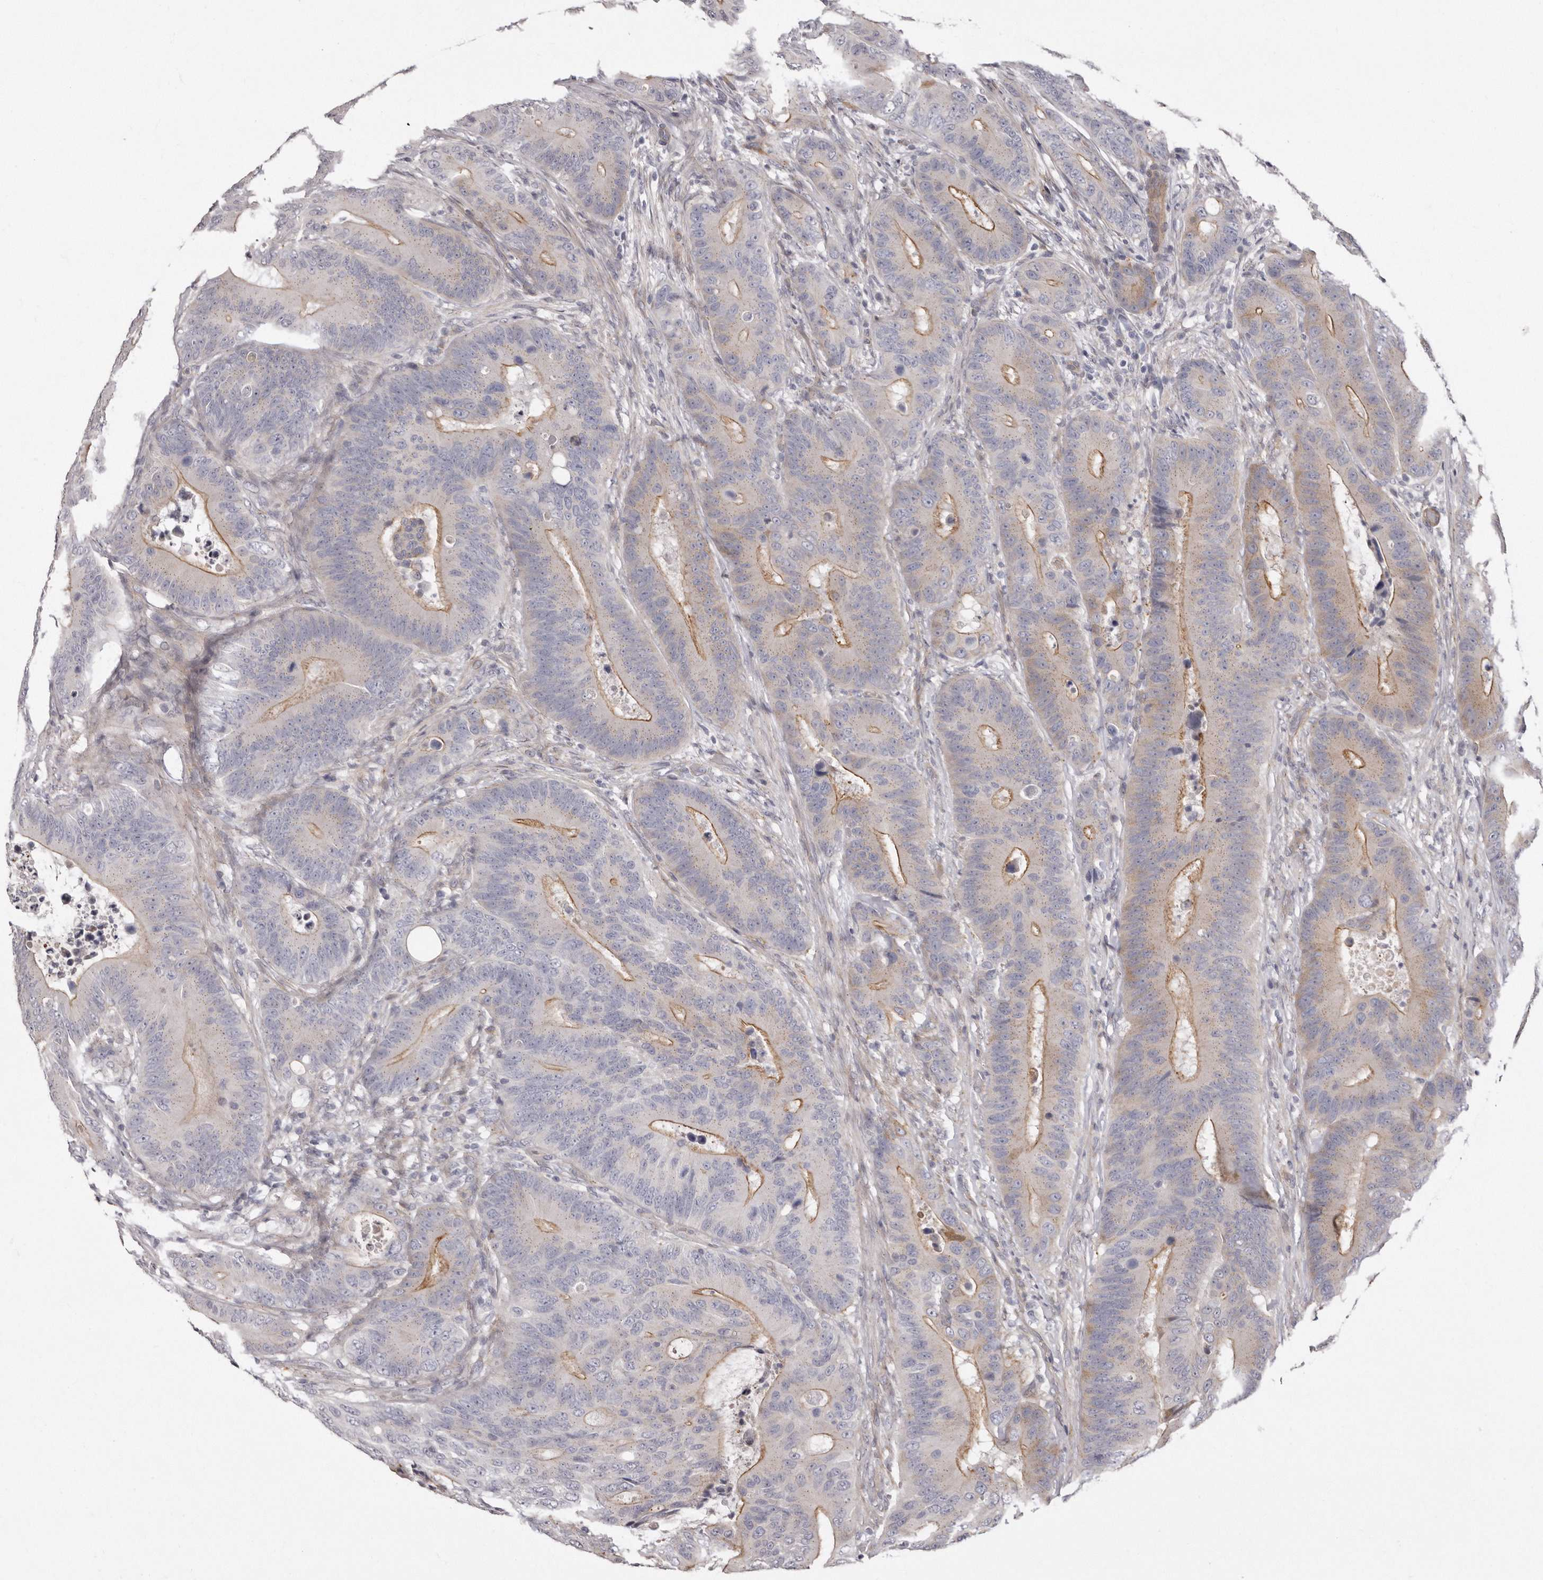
{"staining": {"intensity": "moderate", "quantity": "25%-75%", "location": "cytoplasmic/membranous"}, "tissue": "colorectal cancer", "cell_type": "Tumor cells", "image_type": "cancer", "snomed": [{"axis": "morphology", "description": "Adenocarcinoma, NOS"}, {"axis": "topography", "description": "Colon"}], "caption": "IHC of colorectal adenocarcinoma demonstrates medium levels of moderate cytoplasmic/membranous staining in approximately 25%-75% of tumor cells.", "gene": "PEG10", "patient": {"sex": "male", "age": 83}}